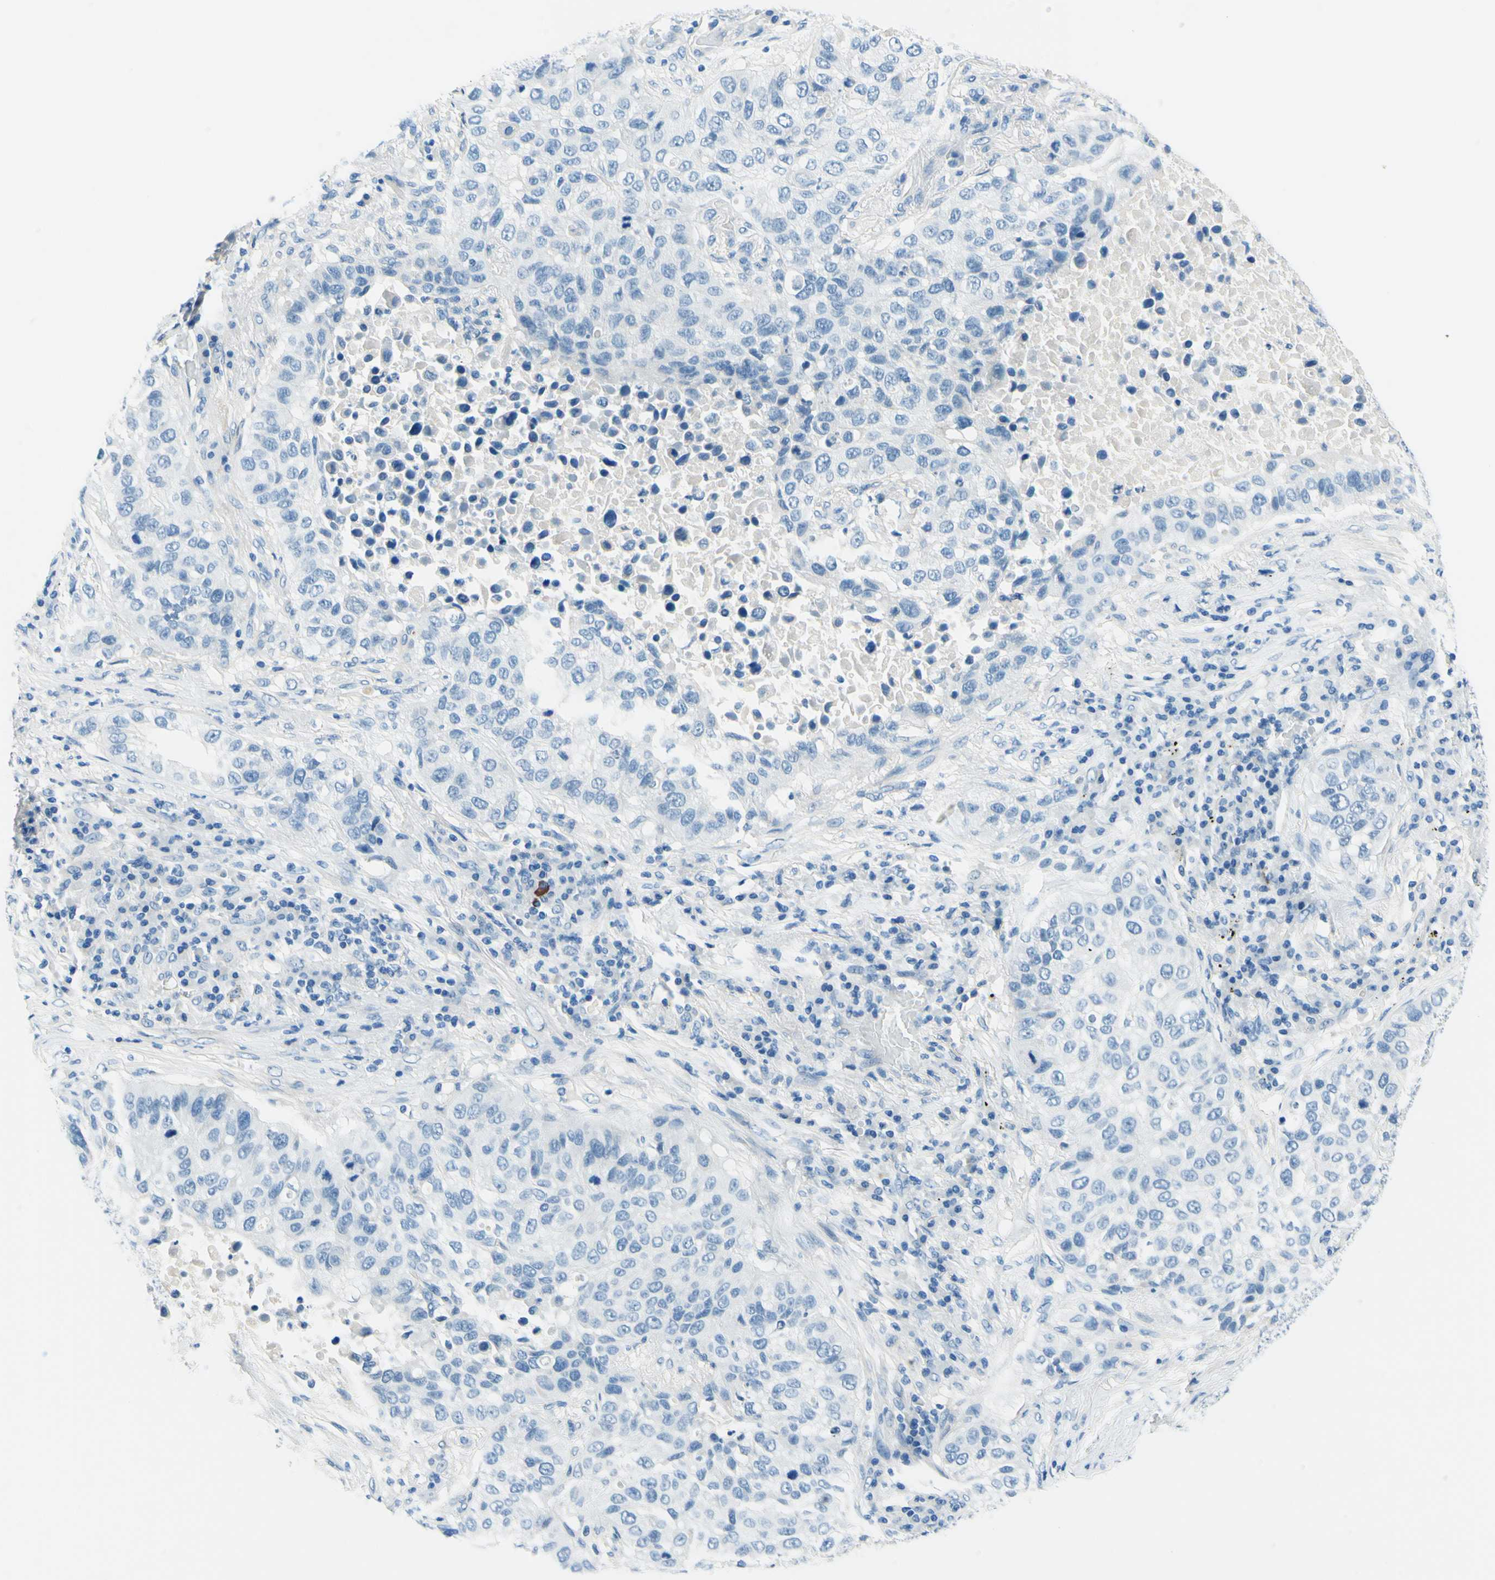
{"staining": {"intensity": "negative", "quantity": "none", "location": "none"}, "tissue": "lung cancer", "cell_type": "Tumor cells", "image_type": "cancer", "snomed": [{"axis": "morphology", "description": "Squamous cell carcinoma, NOS"}, {"axis": "topography", "description": "Lung"}], "caption": "Immunohistochemistry (IHC) of lung cancer (squamous cell carcinoma) shows no expression in tumor cells.", "gene": "PASD1", "patient": {"sex": "male", "age": 57}}